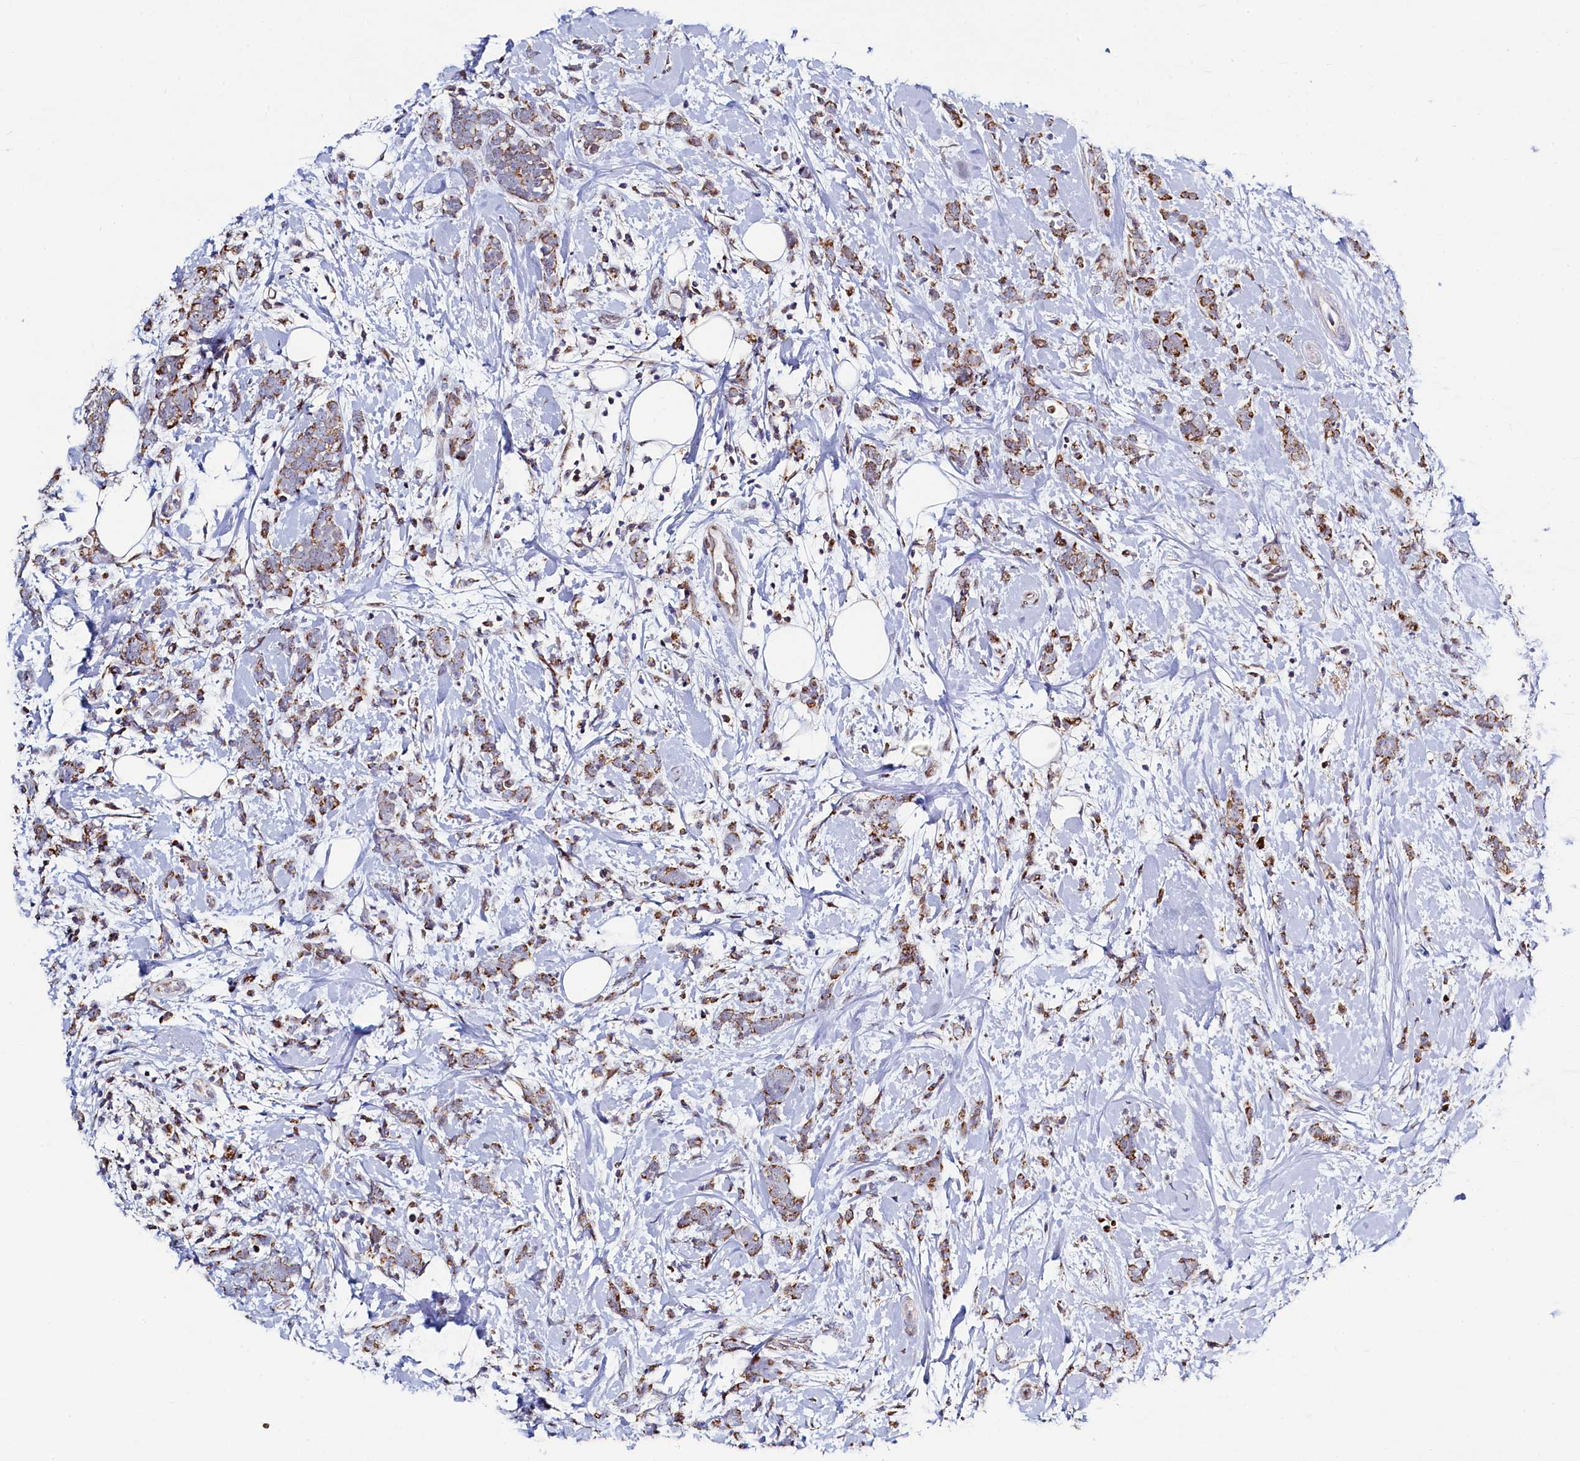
{"staining": {"intensity": "moderate", "quantity": ">75%", "location": "cytoplasmic/membranous"}, "tissue": "breast cancer", "cell_type": "Tumor cells", "image_type": "cancer", "snomed": [{"axis": "morphology", "description": "Lobular carcinoma"}, {"axis": "topography", "description": "Breast"}], "caption": "Immunohistochemical staining of breast cancer (lobular carcinoma) shows medium levels of moderate cytoplasmic/membranous protein positivity in approximately >75% of tumor cells. (Brightfield microscopy of DAB IHC at high magnification).", "gene": "HDGFL3", "patient": {"sex": "female", "age": 58}}